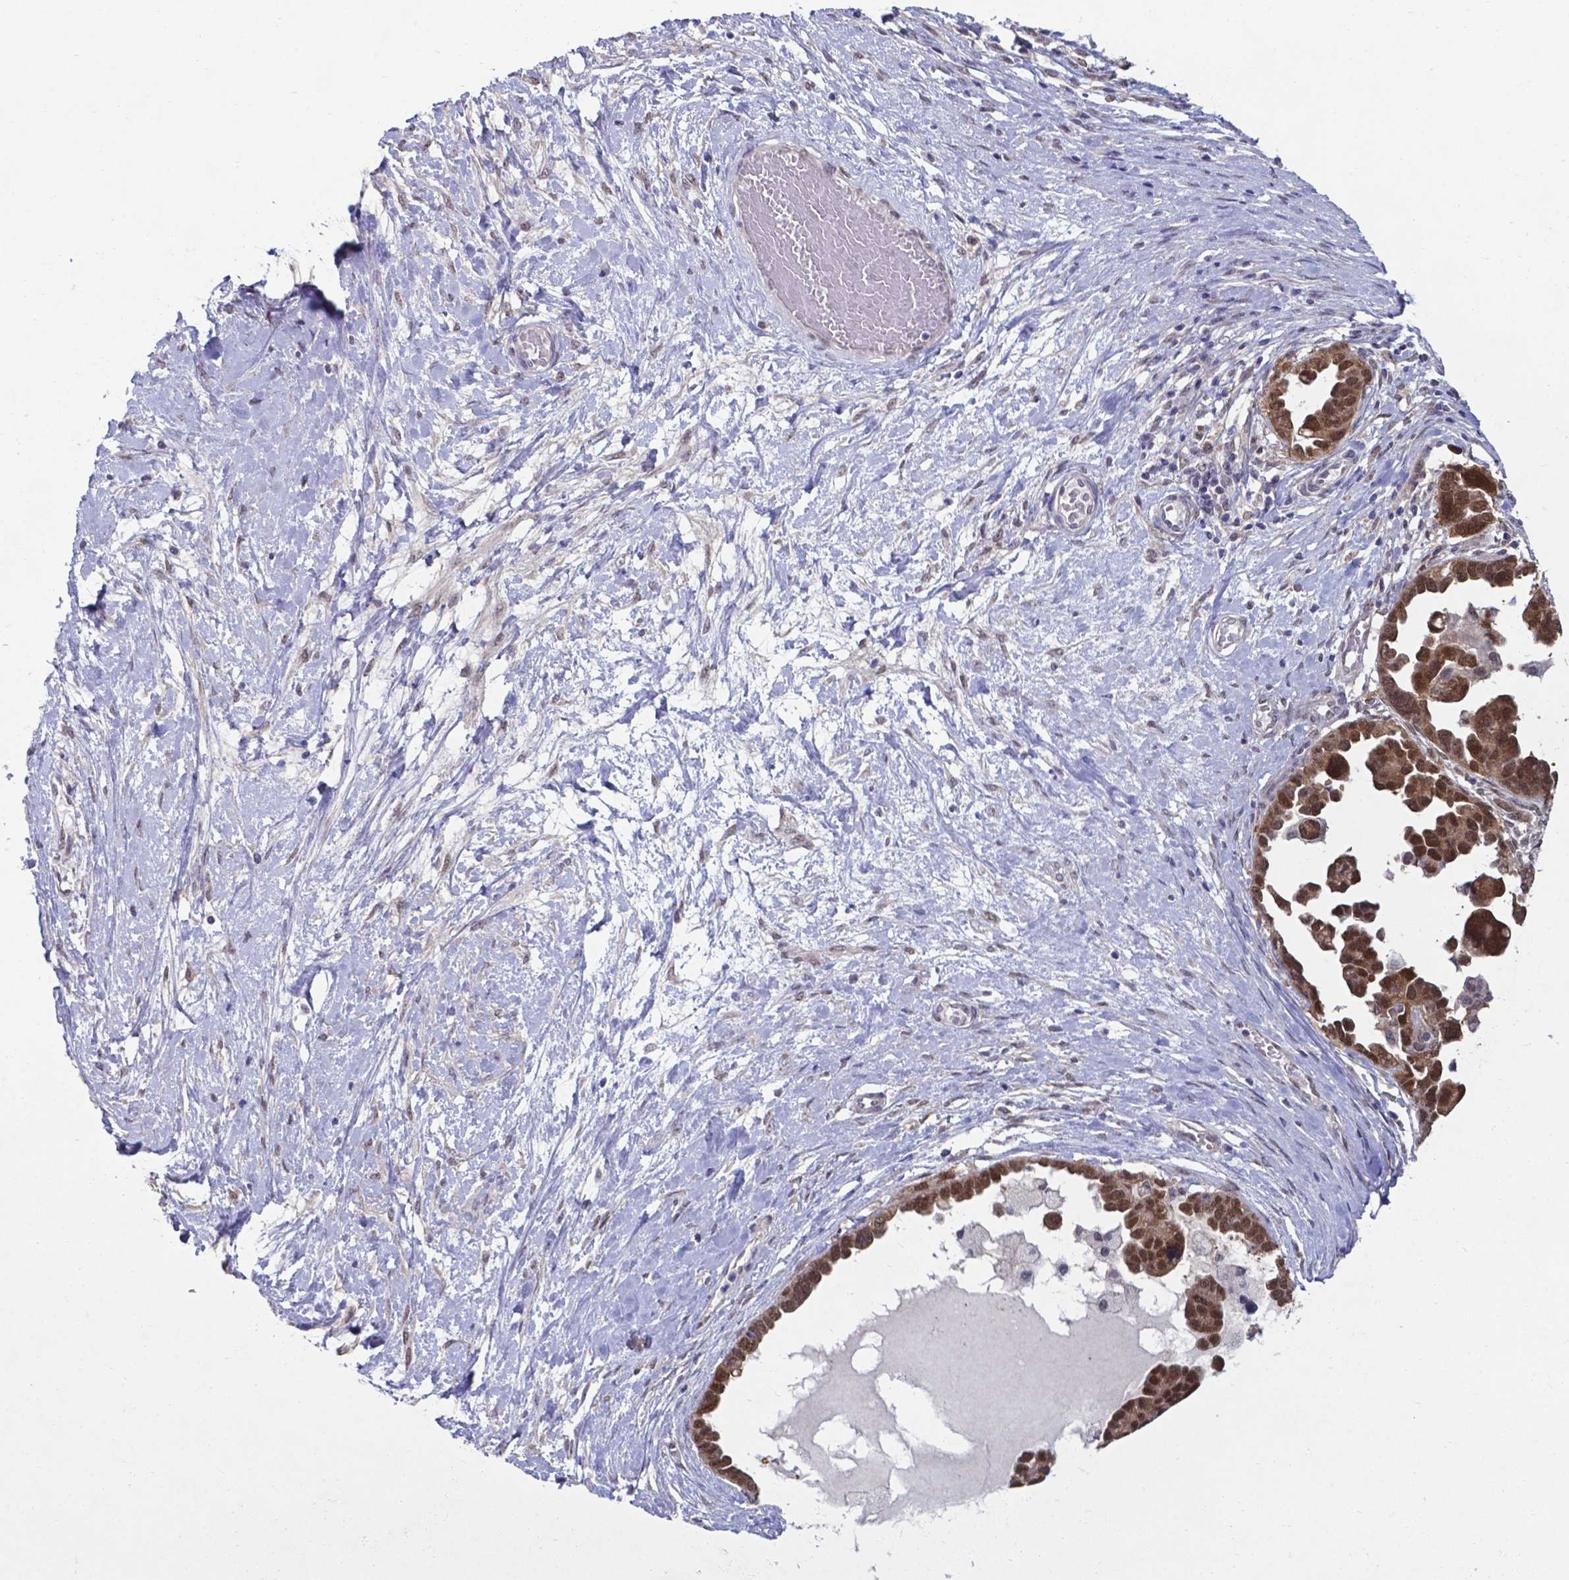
{"staining": {"intensity": "moderate", "quantity": ">75%", "location": "nuclear"}, "tissue": "ovarian cancer", "cell_type": "Tumor cells", "image_type": "cancer", "snomed": [{"axis": "morphology", "description": "Cystadenocarcinoma, serous, NOS"}, {"axis": "topography", "description": "Ovary"}], "caption": "Protein positivity by immunohistochemistry (IHC) exhibits moderate nuclear staining in about >75% of tumor cells in ovarian cancer (serous cystadenocarcinoma).", "gene": "UBE2E2", "patient": {"sex": "female", "age": 54}}